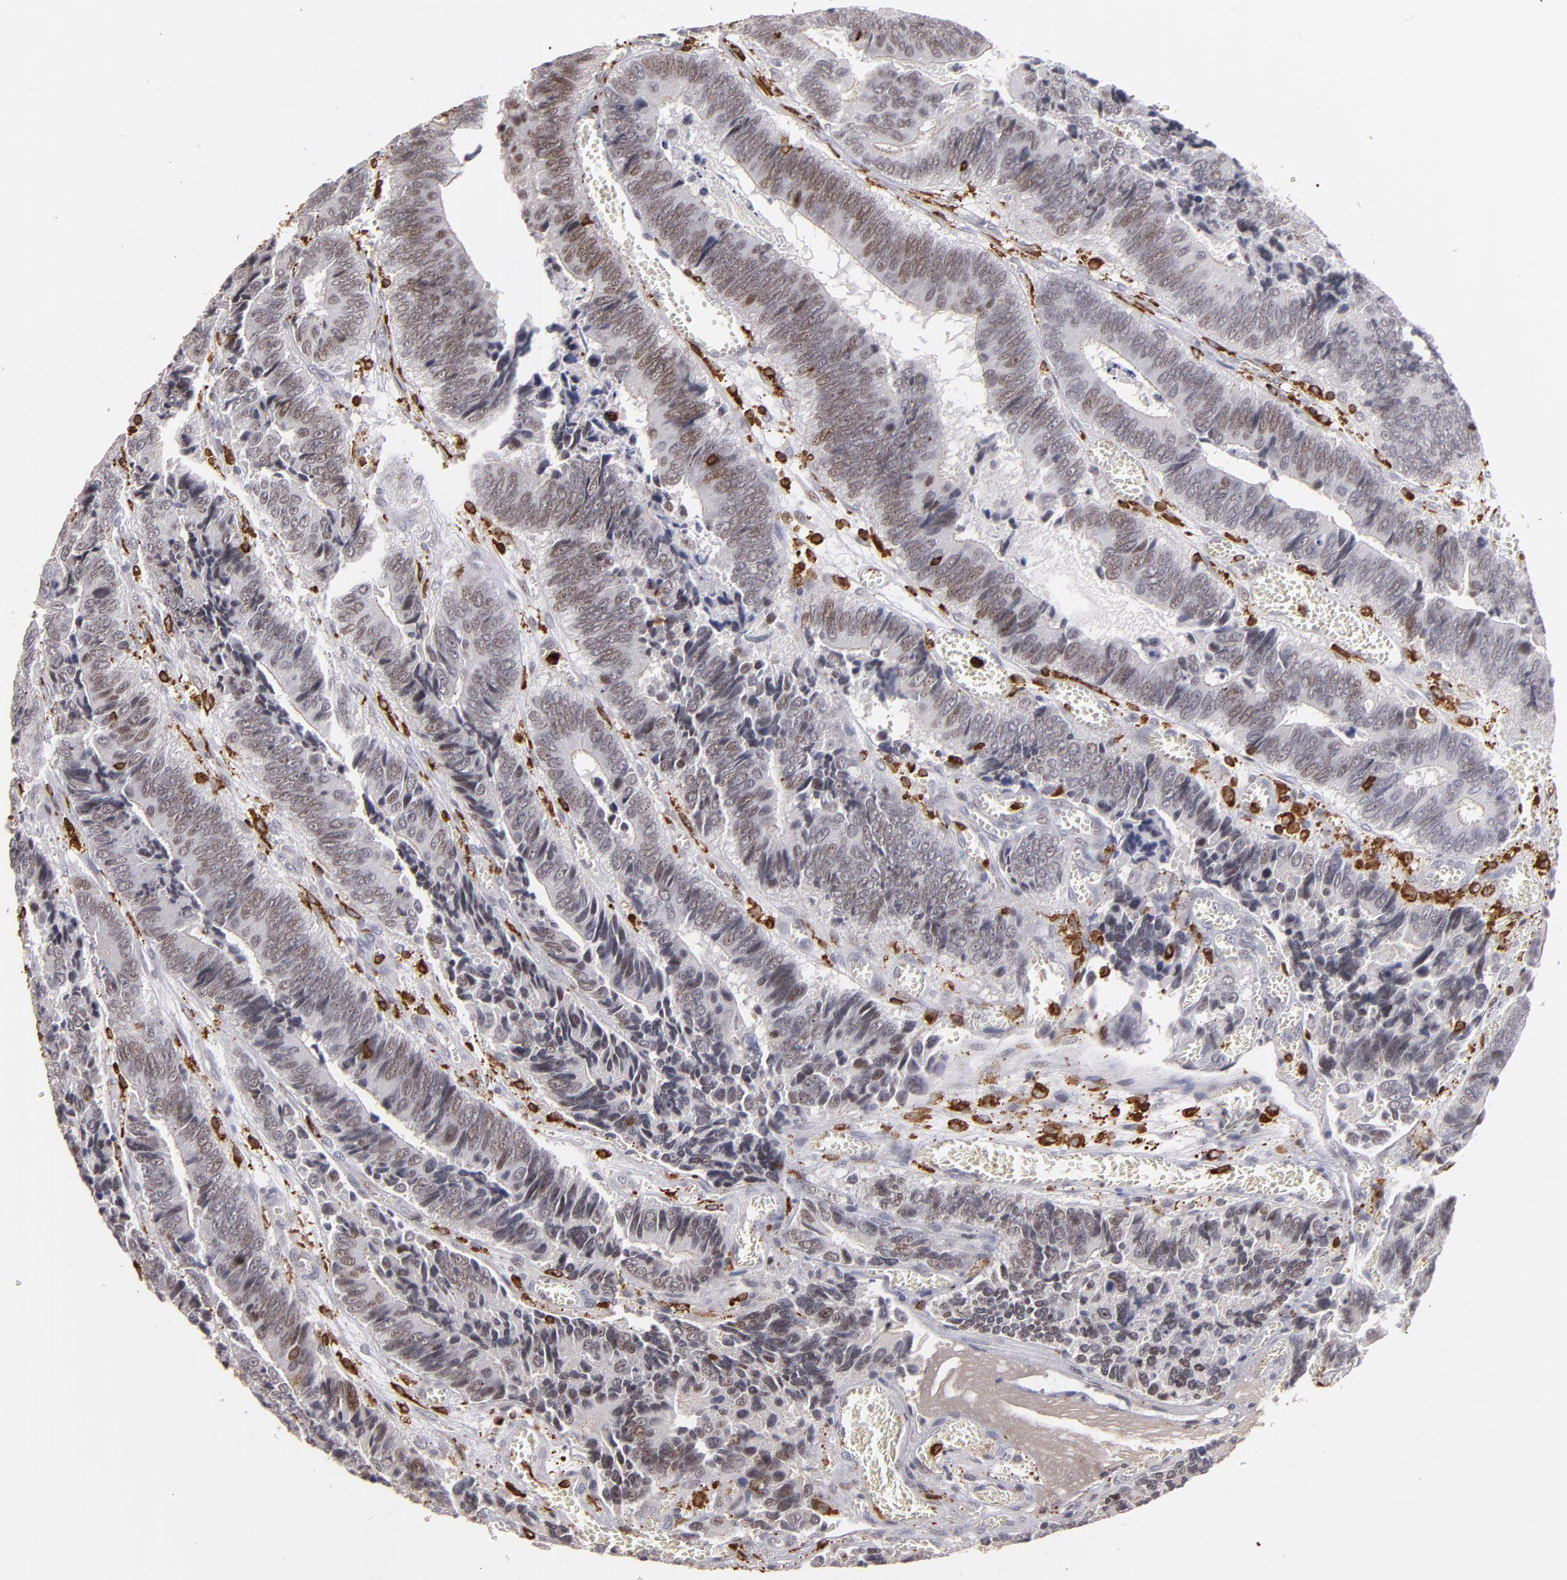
{"staining": {"intensity": "weak", "quantity": "25%-75%", "location": "nuclear"}, "tissue": "colorectal cancer", "cell_type": "Tumor cells", "image_type": "cancer", "snomed": [{"axis": "morphology", "description": "Adenocarcinoma, NOS"}, {"axis": "topography", "description": "Colon"}], "caption": "Tumor cells demonstrate weak nuclear expression in about 25%-75% of cells in colorectal adenocarcinoma.", "gene": "WAS", "patient": {"sex": "male", "age": 72}}